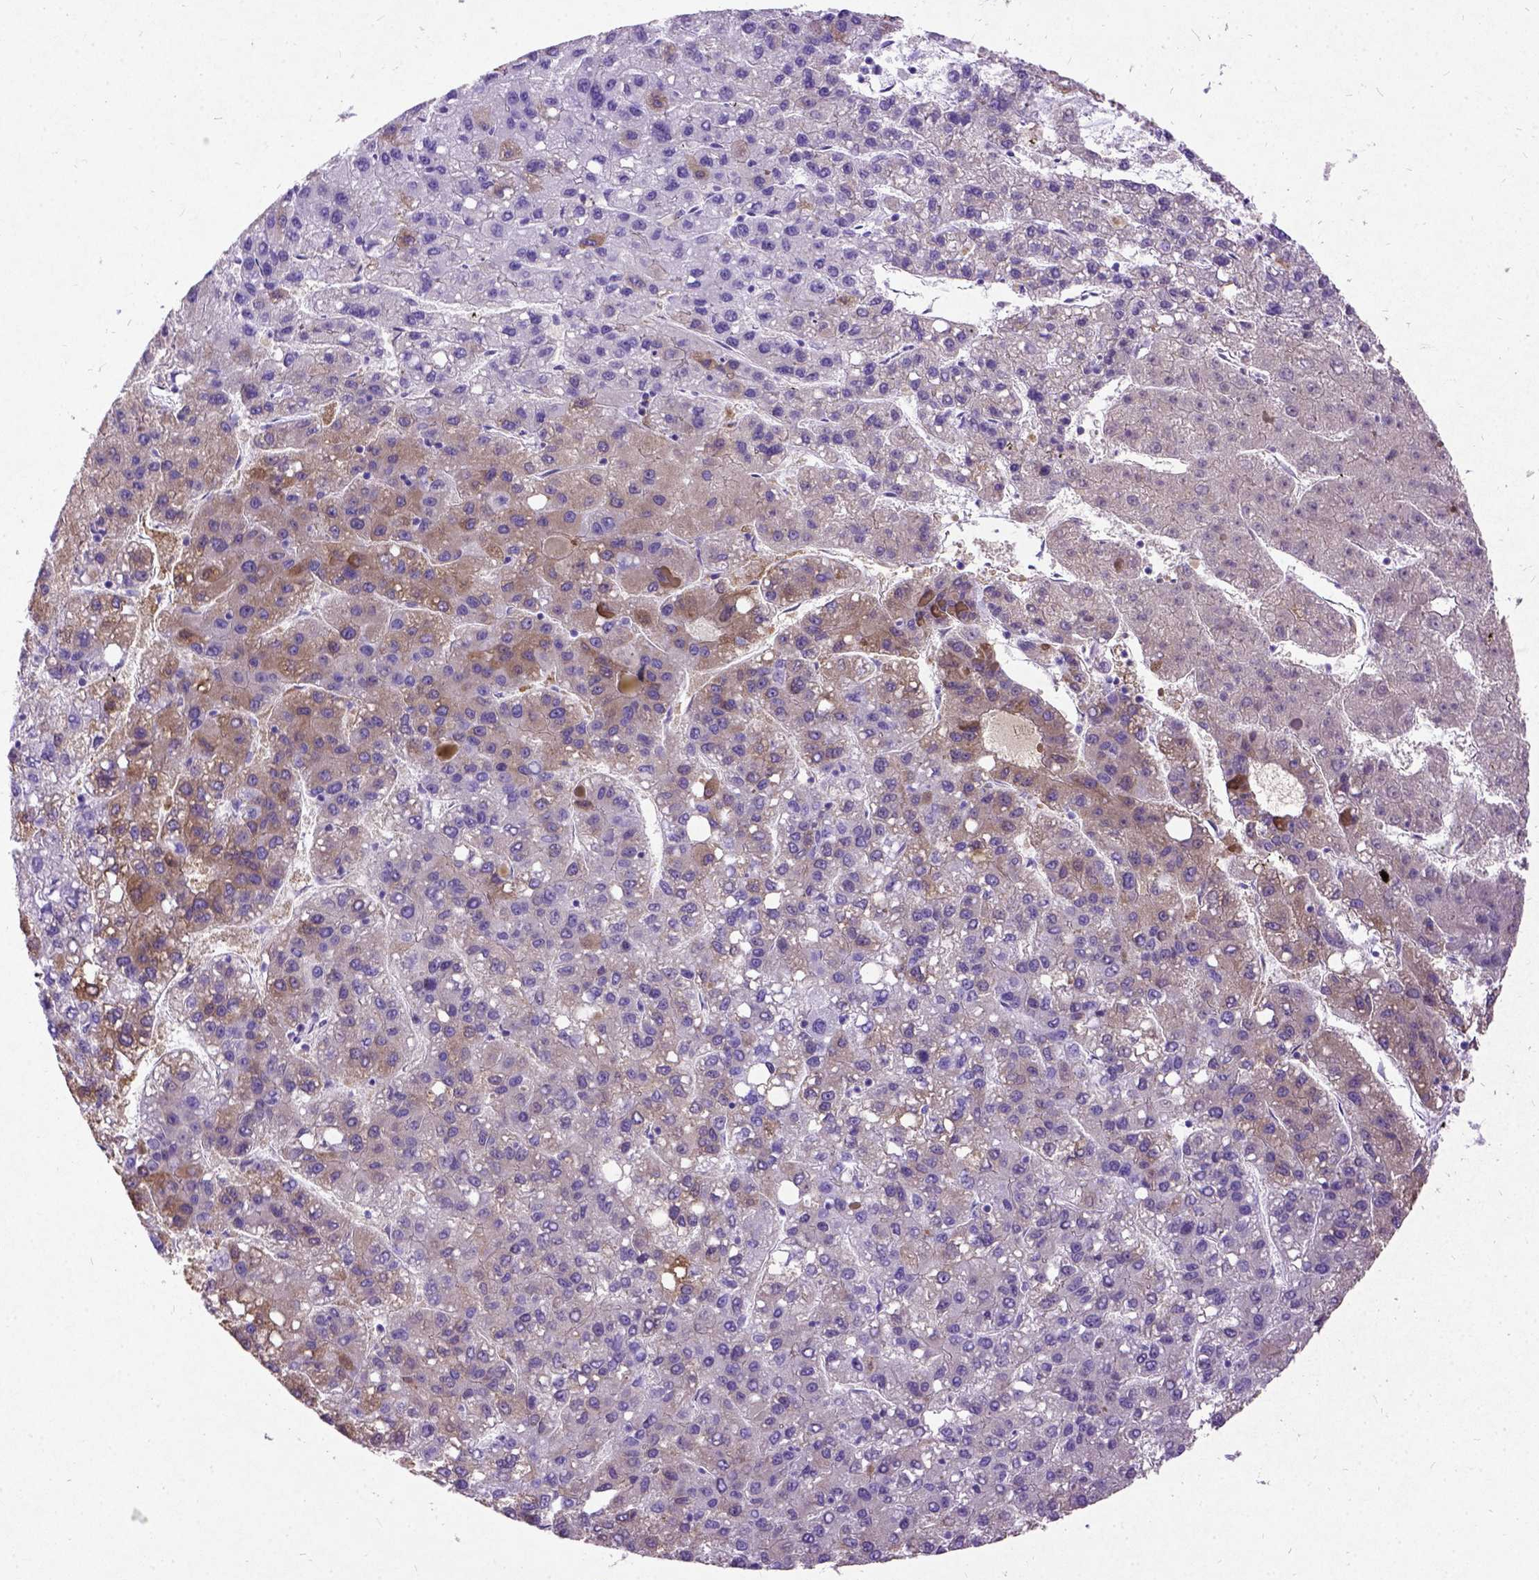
{"staining": {"intensity": "weak", "quantity": "25%-75%", "location": "cytoplasmic/membranous"}, "tissue": "liver cancer", "cell_type": "Tumor cells", "image_type": "cancer", "snomed": [{"axis": "morphology", "description": "Carcinoma, Hepatocellular, NOS"}, {"axis": "topography", "description": "Liver"}], "caption": "A histopathology image of human liver cancer (hepatocellular carcinoma) stained for a protein shows weak cytoplasmic/membranous brown staining in tumor cells. (DAB IHC, brown staining for protein, blue staining for nuclei).", "gene": "NEUROD4", "patient": {"sex": "female", "age": 82}}